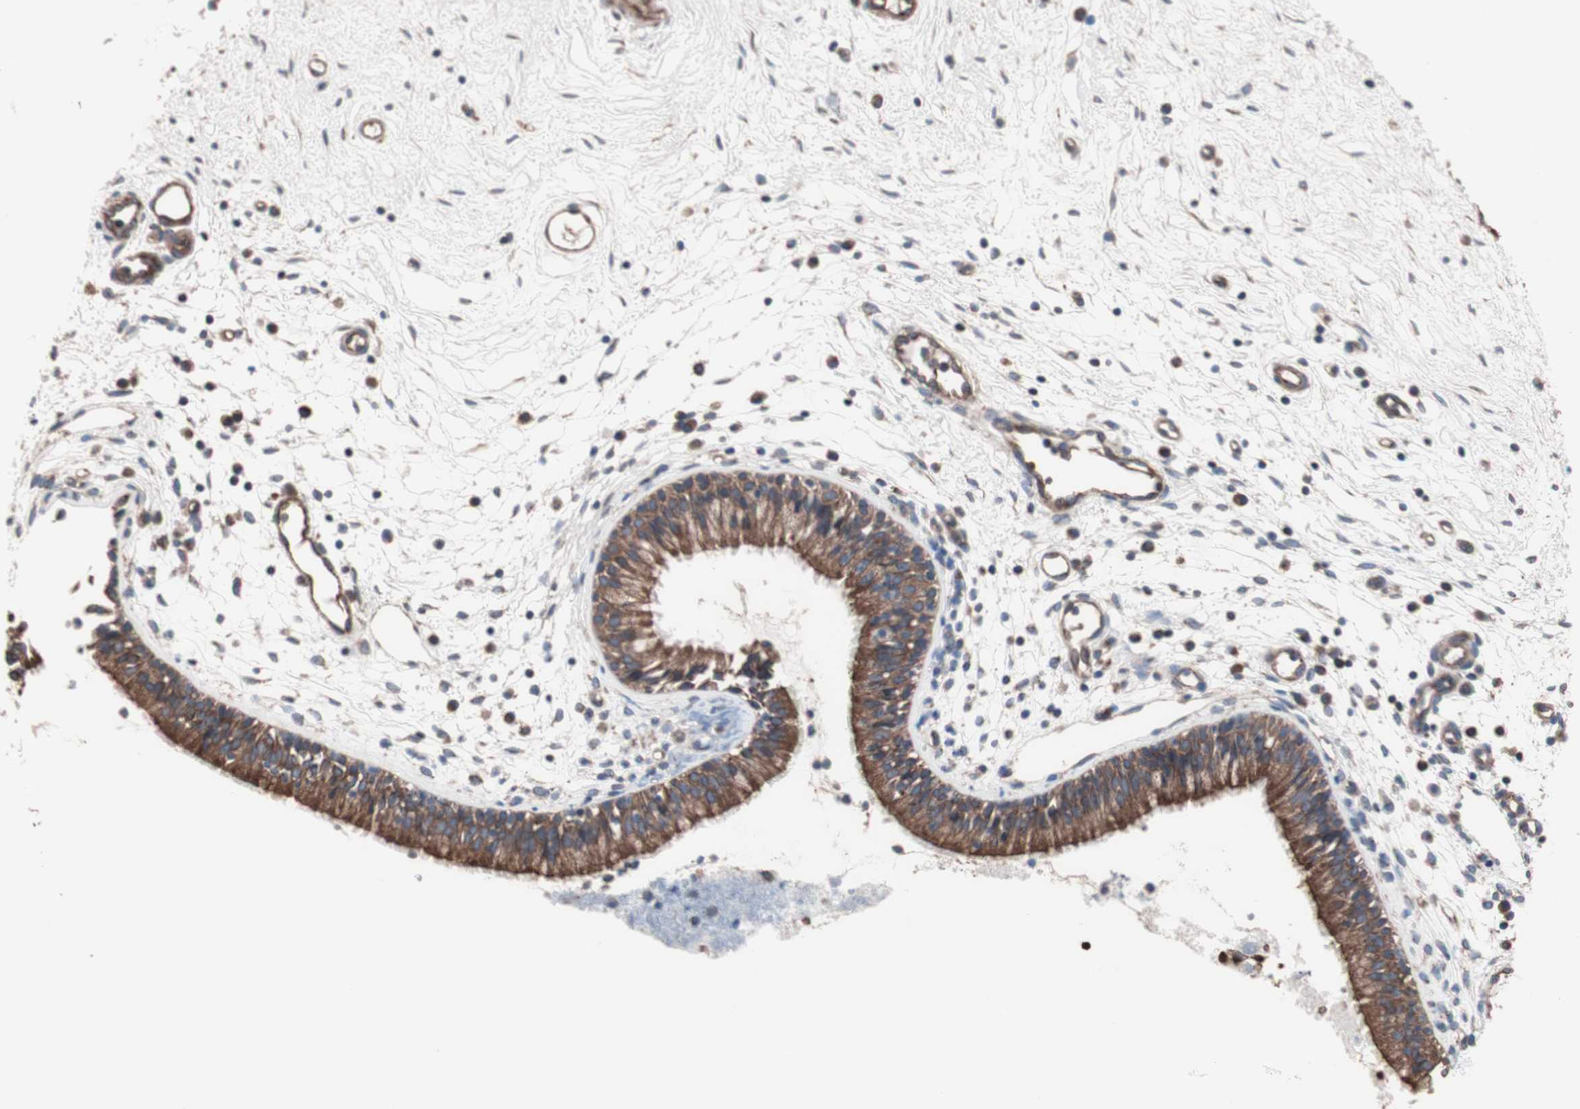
{"staining": {"intensity": "strong", "quantity": ">75%", "location": "cytoplasmic/membranous"}, "tissue": "nasopharynx", "cell_type": "Respiratory epithelial cells", "image_type": "normal", "snomed": [{"axis": "morphology", "description": "Normal tissue, NOS"}, {"axis": "topography", "description": "Nasopharynx"}], "caption": "The image displays a brown stain indicating the presence of a protein in the cytoplasmic/membranous of respiratory epithelial cells in nasopharynx. The staining was performed using DAB, with brown indicating positive protein expression. Nuclei are stained blue with hematoxylin.", "gene": "CTTNBP2NL", "patient": {"sex": "male", "age": 21}}